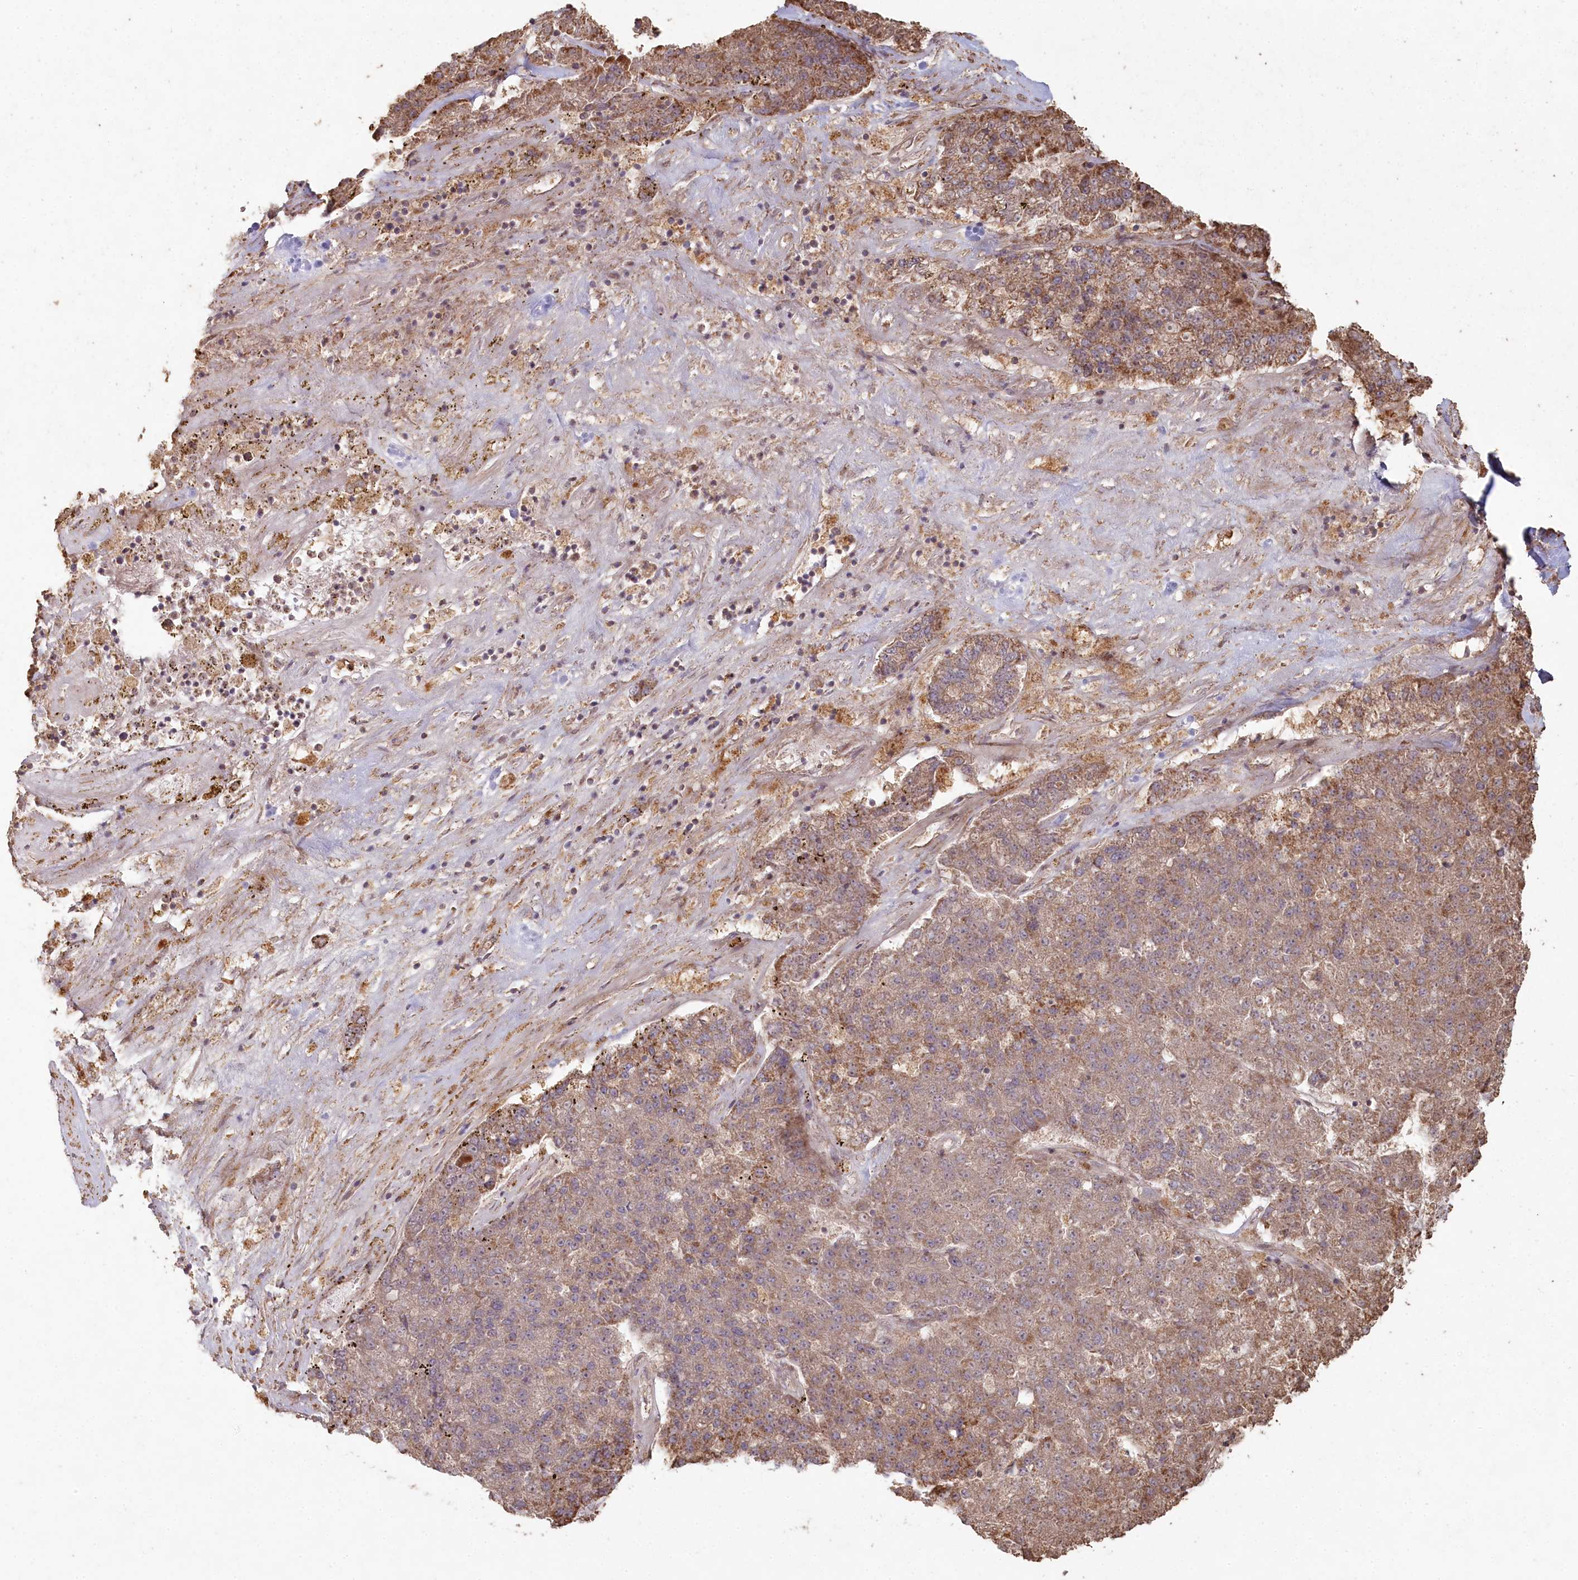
{"staining": {"intensity": "moderate", "quantity": ">75%", "location": "cytoplasmic/membranous"}, "tissue": "pancreatic cancer", "cell_type": "Tumor cells", "image_type": "cancer", "snomed": [{"axis": "morphology", "description": "Adenocarcinoma, NOS"}, {"axis": "topography", "description": "Pancreas"}], "caption": "A micrograph of human adenocarcinoma (pancreatic) stained for a protein exhibits moderate cytoplasmic/membranous brown staining in tumor cells.", "gene": "HAL", "patient": {"sex": "male", "age": 50}}